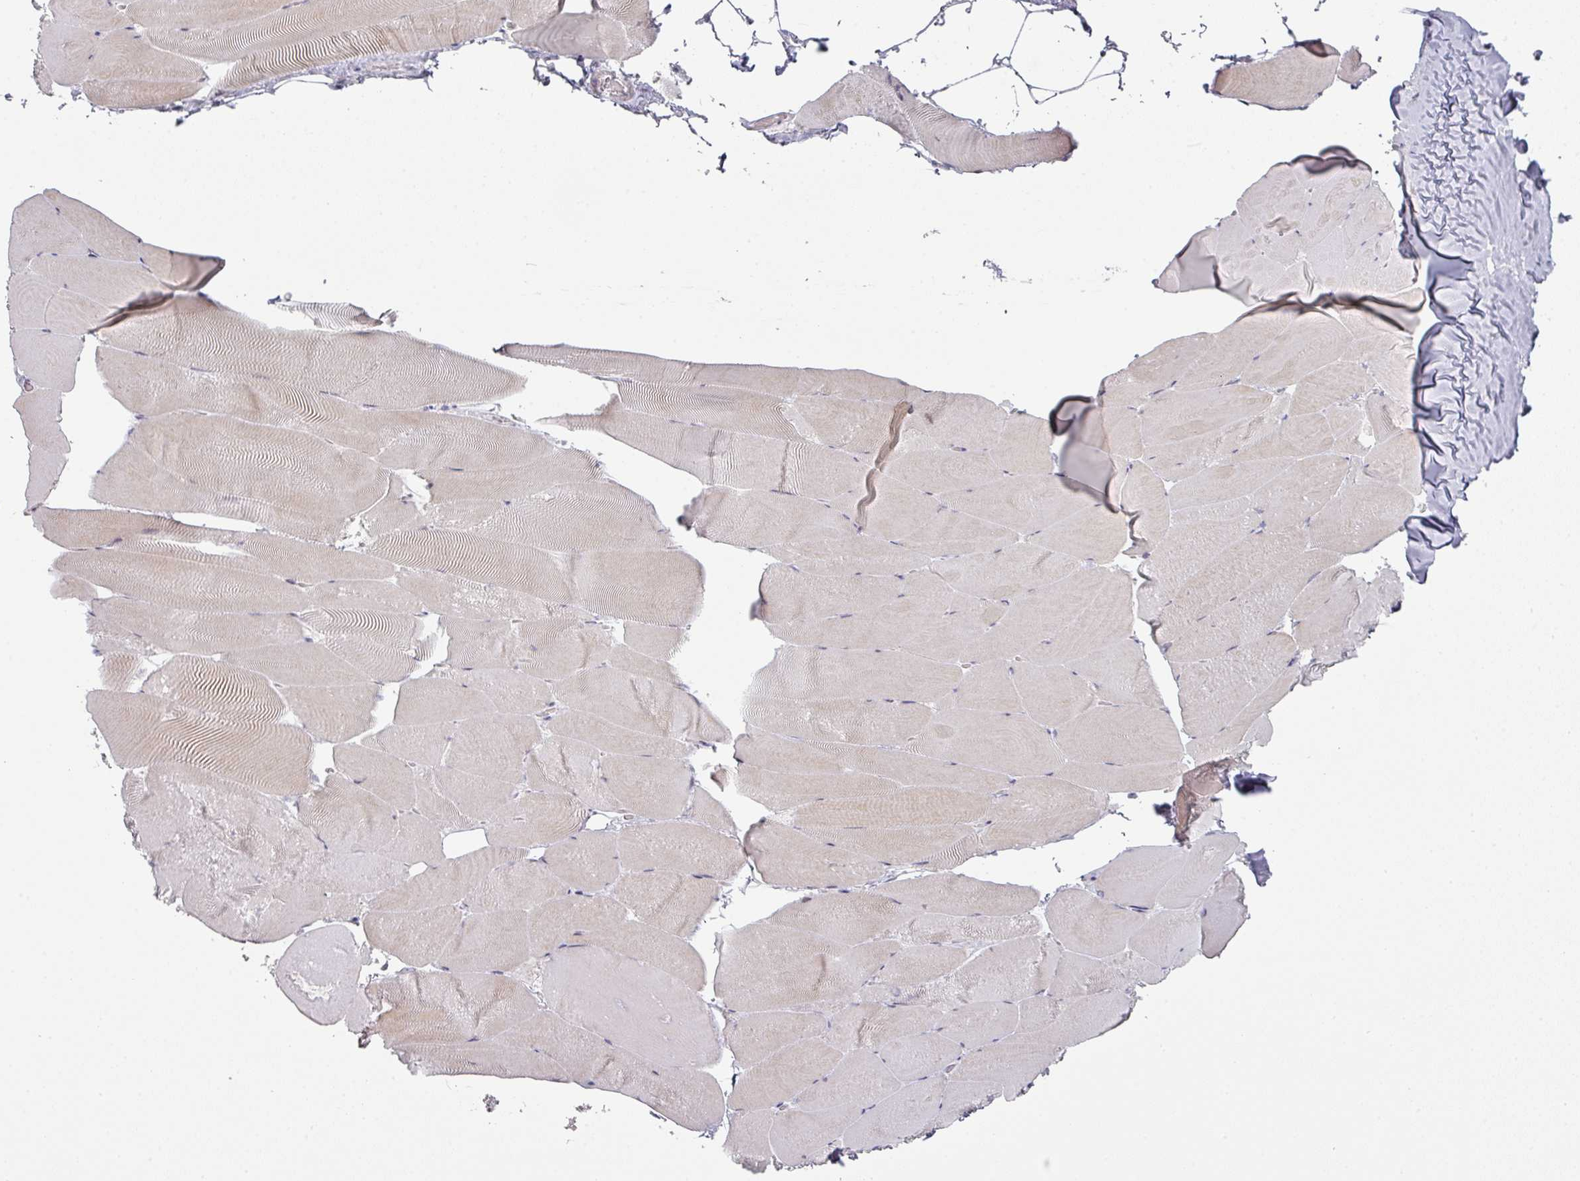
{"staining": {"intensity": "weak", "quantity": "<25%", "location": "cytoplasmic/membranous"}, "tissue": "skeletal muscle", "cell_type": "Myocytes", "image_type": "normal", "snomed": [{"axis": "morphology", "description": "Normal tissue, NOS"}, {"axis": "topography", "description": "Skeletal muscle"}], "caption": "Myocytes show no significant staining in unremarkable skeletal muscle.", "gene": "GTF2H3", "patient": {"sex": "female", "age": 64}}